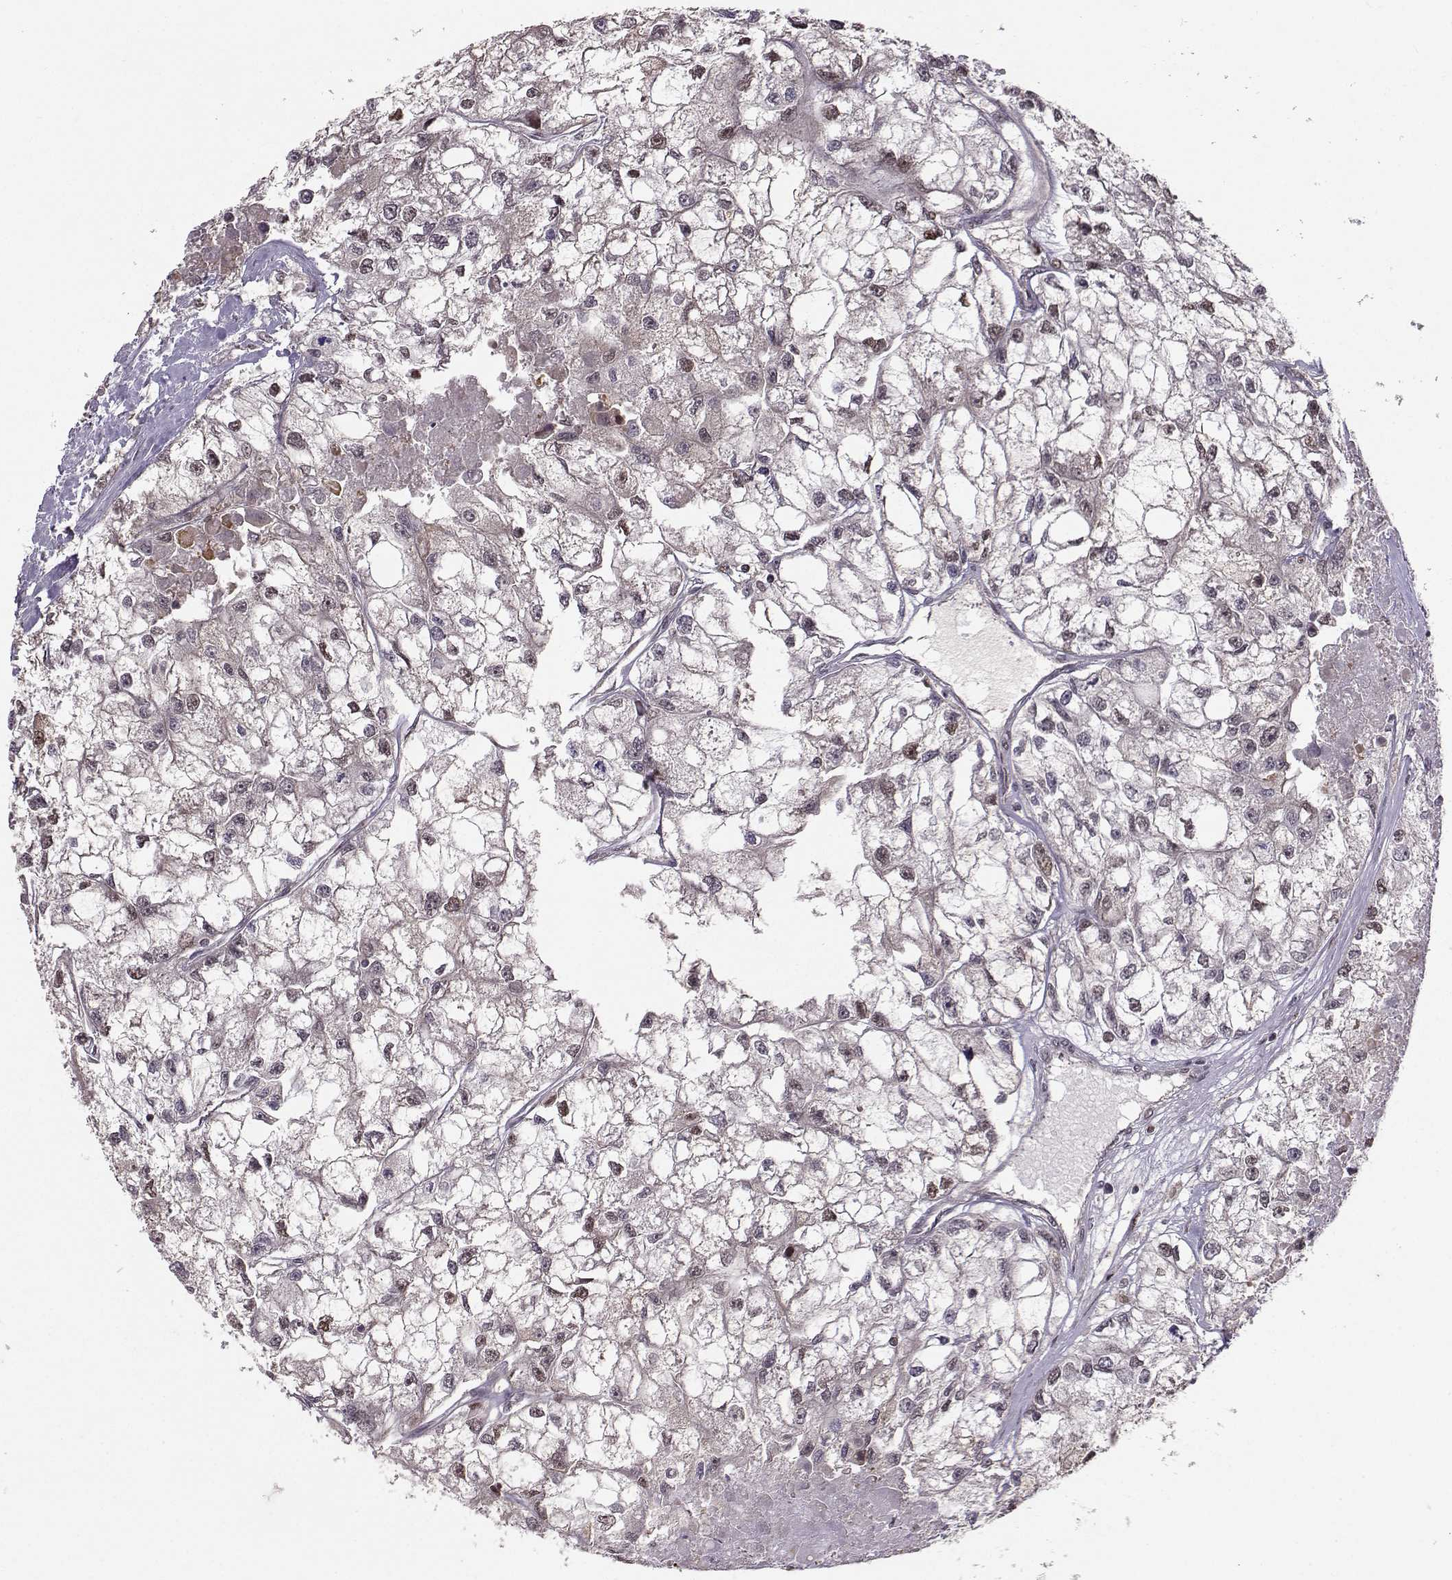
{"staining": {"intensity": "negative", "quantity": "none", "location": "none"}, "tissue": "renal cancer", "cell_type": "Tumor cells", "image_type": "cancer", "snomed": [{"axis": "morphology", "description": "Adenocarcinoma, NOS"}, {"axis": "topography", "description": "Kidney"}], "caption": "Immunohistochemistry of human renal adenocarcinoma displays no expression in tumor cells.", "gene": "PKP2", "patient": {"sex": "male", "age": 56}}